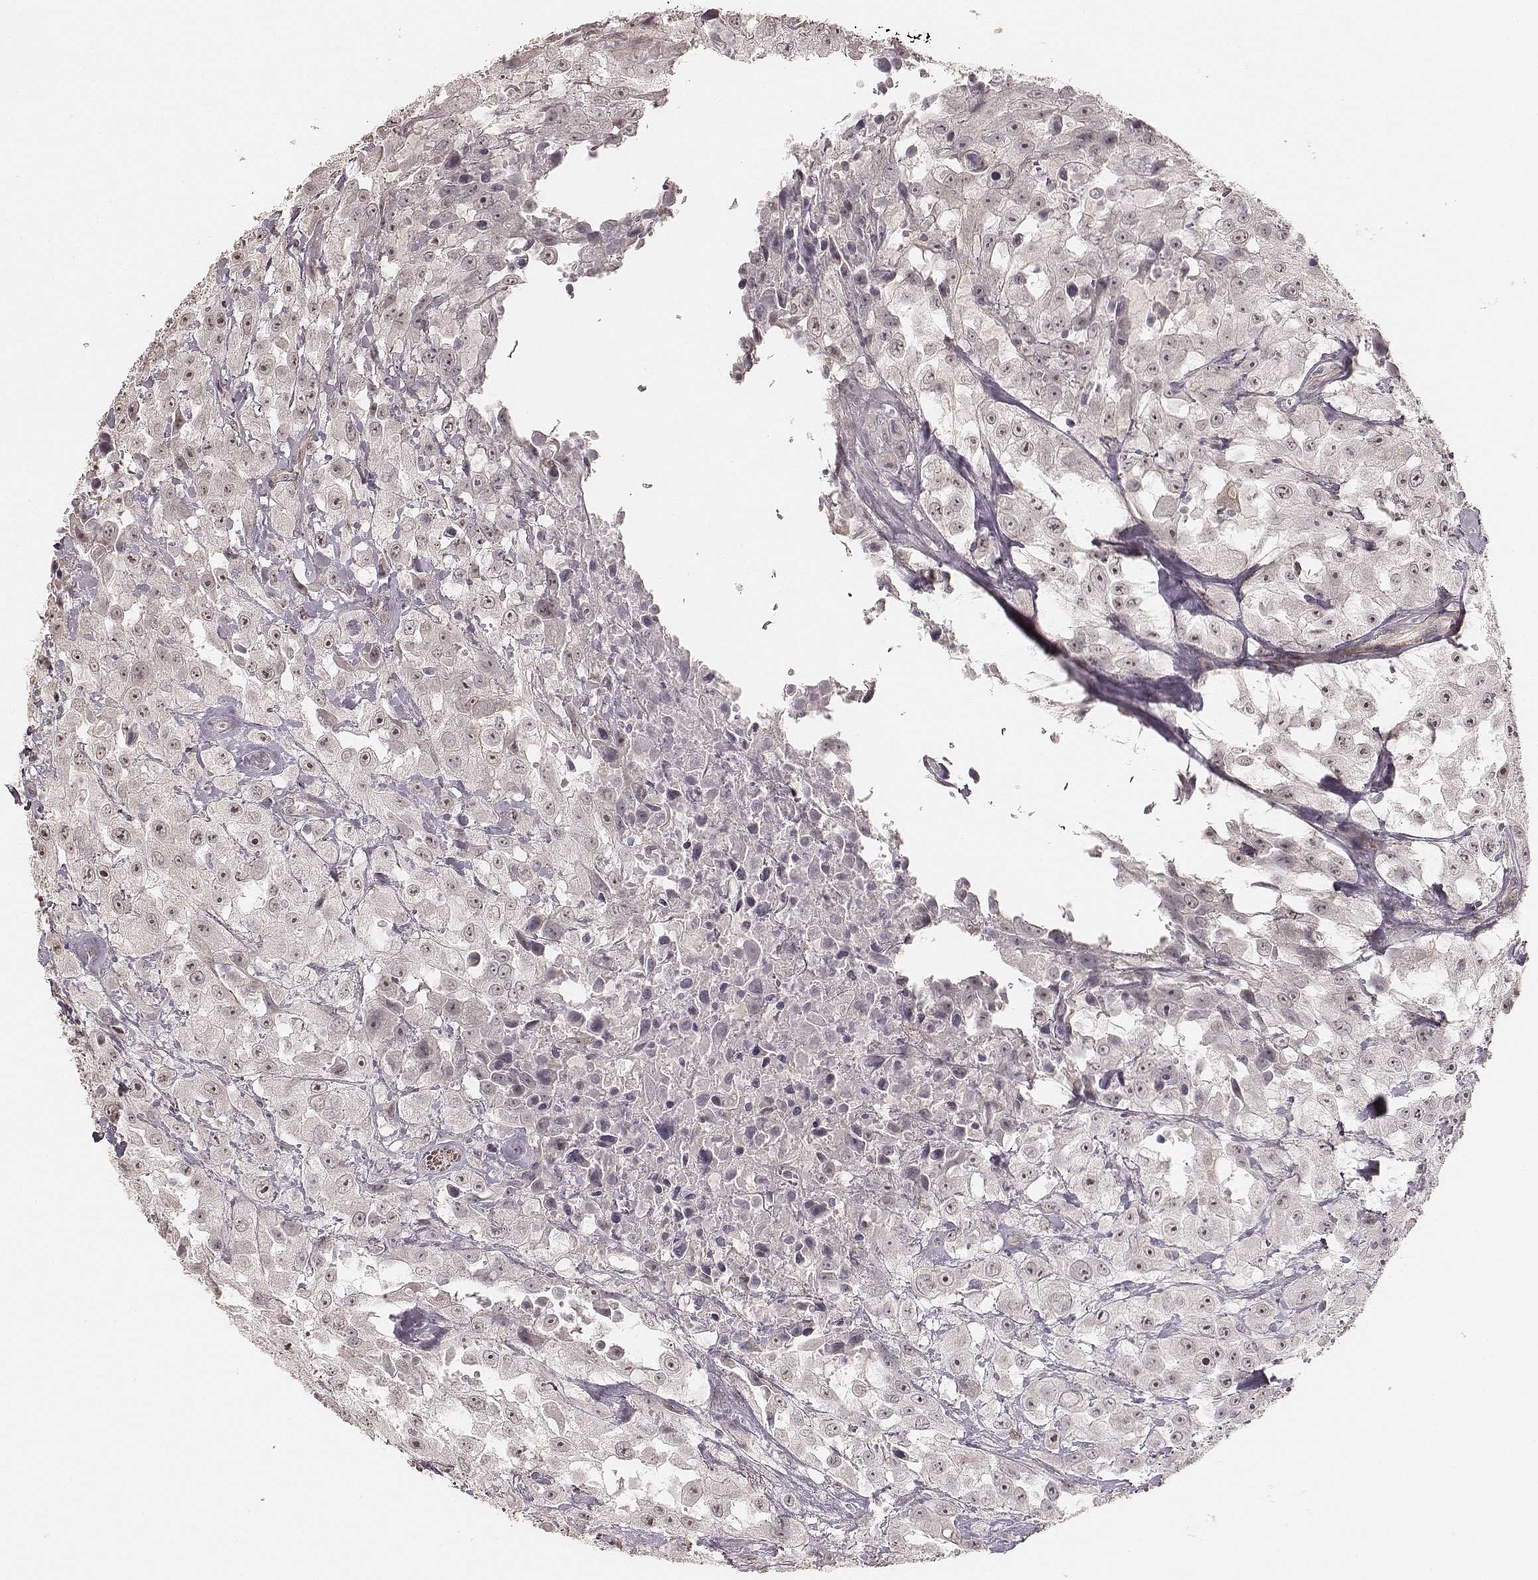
{"staining": {"intensity": "negative", "quantity": "none", "location": "none"}, "tissue": "urothelial cancer", "cell_type": "Tumor cells", "image_type": "cancer", "snomed": [{"axis": "morphology", "description": "Urothelial carcinoma, High grade"}, {"axis": "topography", "description": "Urinary bladder"}], "caption": "This image is of urothelial cancer stained with immunohistochemistry (IHC) to label a protein in brown with the nuclei are counter-stained blue. There is no positivity in tumor cells. (DAB immunohistochemistry with hematoxylin counter stain).", "gene": "LY6K", "patient": {"sex": "male", "age": 79}}